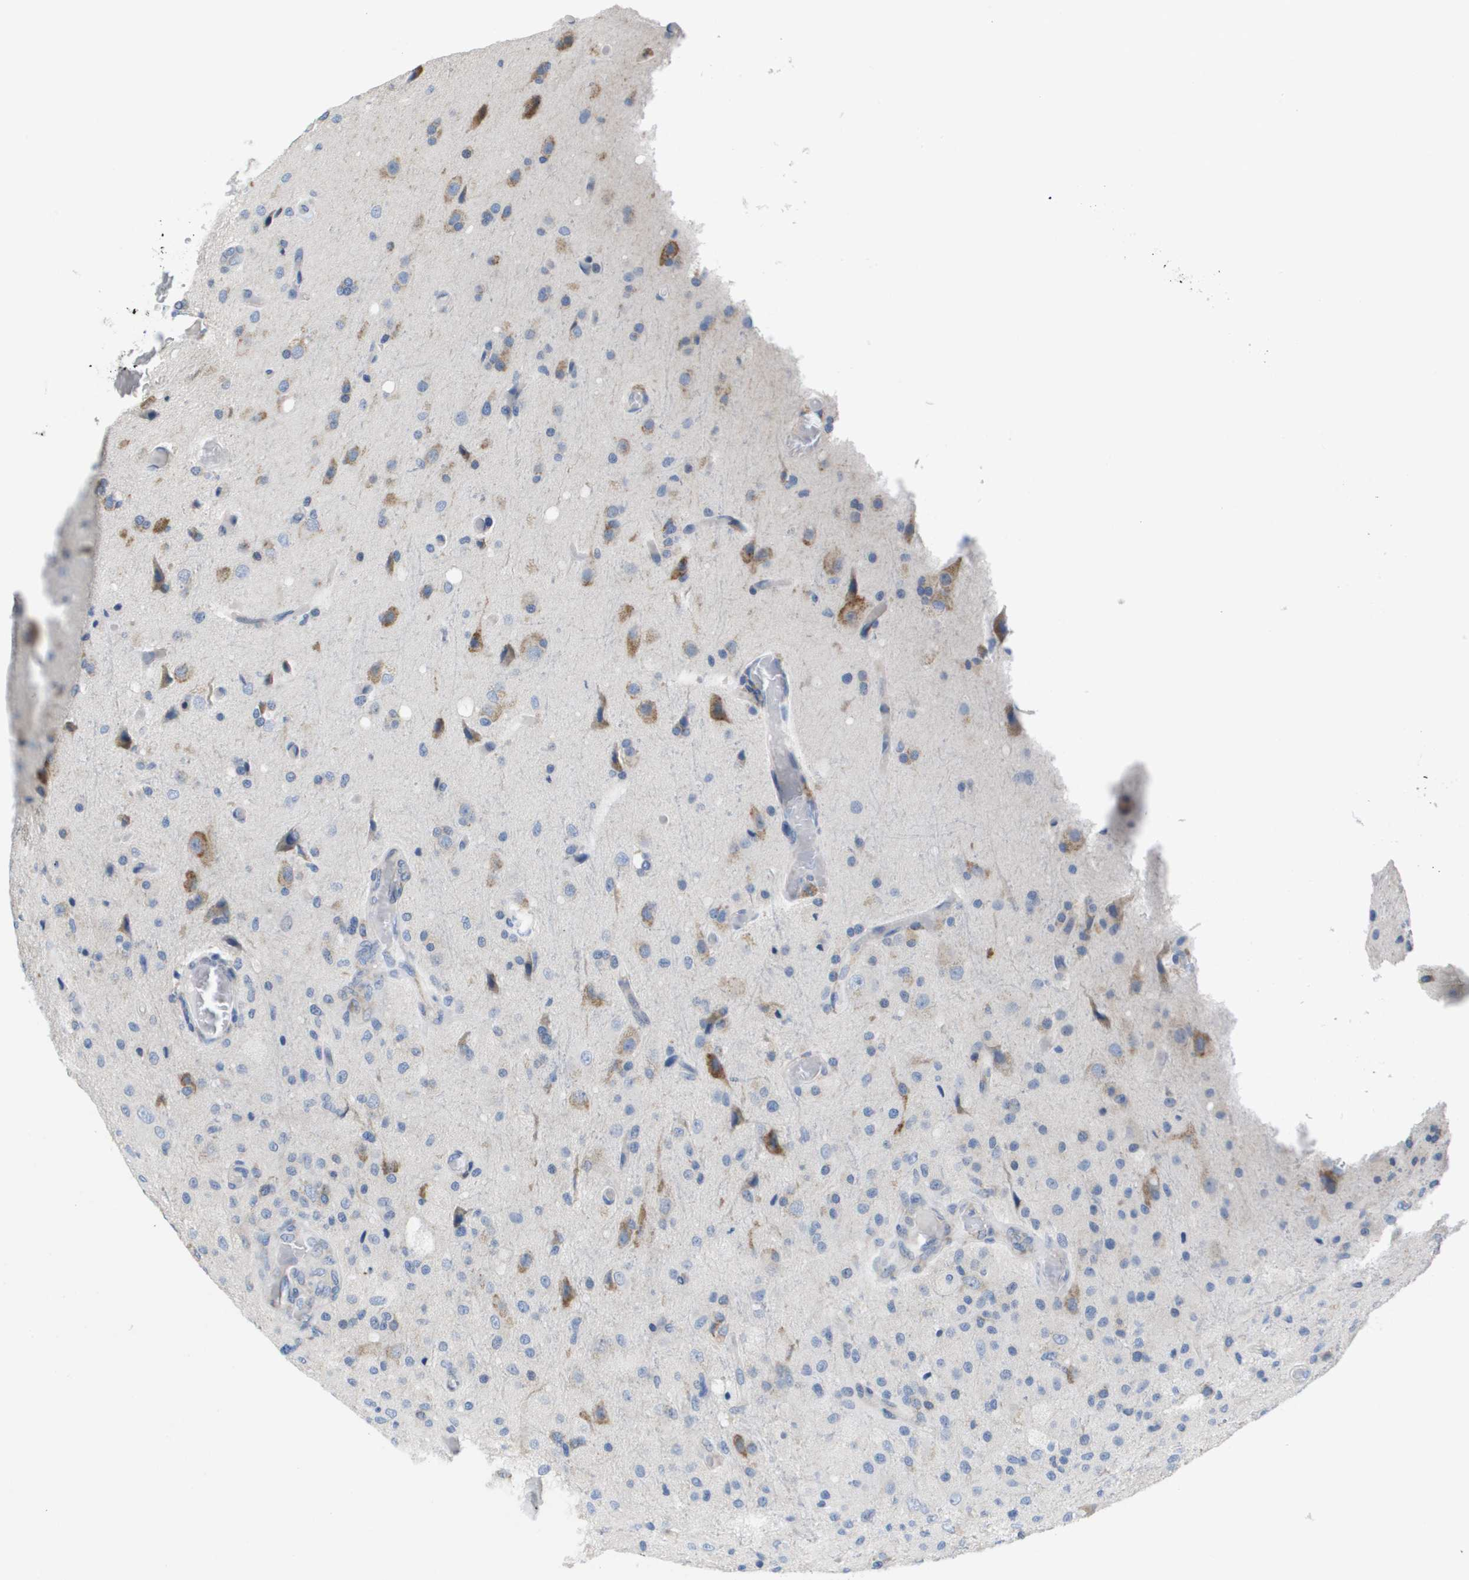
{"staining": {"intensity": "moderate", "quantity": "<25%", "location": "cytoplasmic/membranous"}, "tissue": "glioma", "cell_type": "Tumor cells", "image_type": "cancer", "snomed": [{"axis": "morphology", "description": "Normal tissue, NOS"}, {"axis": "morphology", "description": "Glioma, malignant, High grade"}, {"axis": "topography", "description": "Cerebral cortex"}], "caption": "Malignant glioma (high-grade) stained with a brown dye reveals moderate cytoplasmic/membranous positive expression in about <25% of tumor cells.", "gene": "CD3G", "patient": {"sex": "male", "age": 77}}